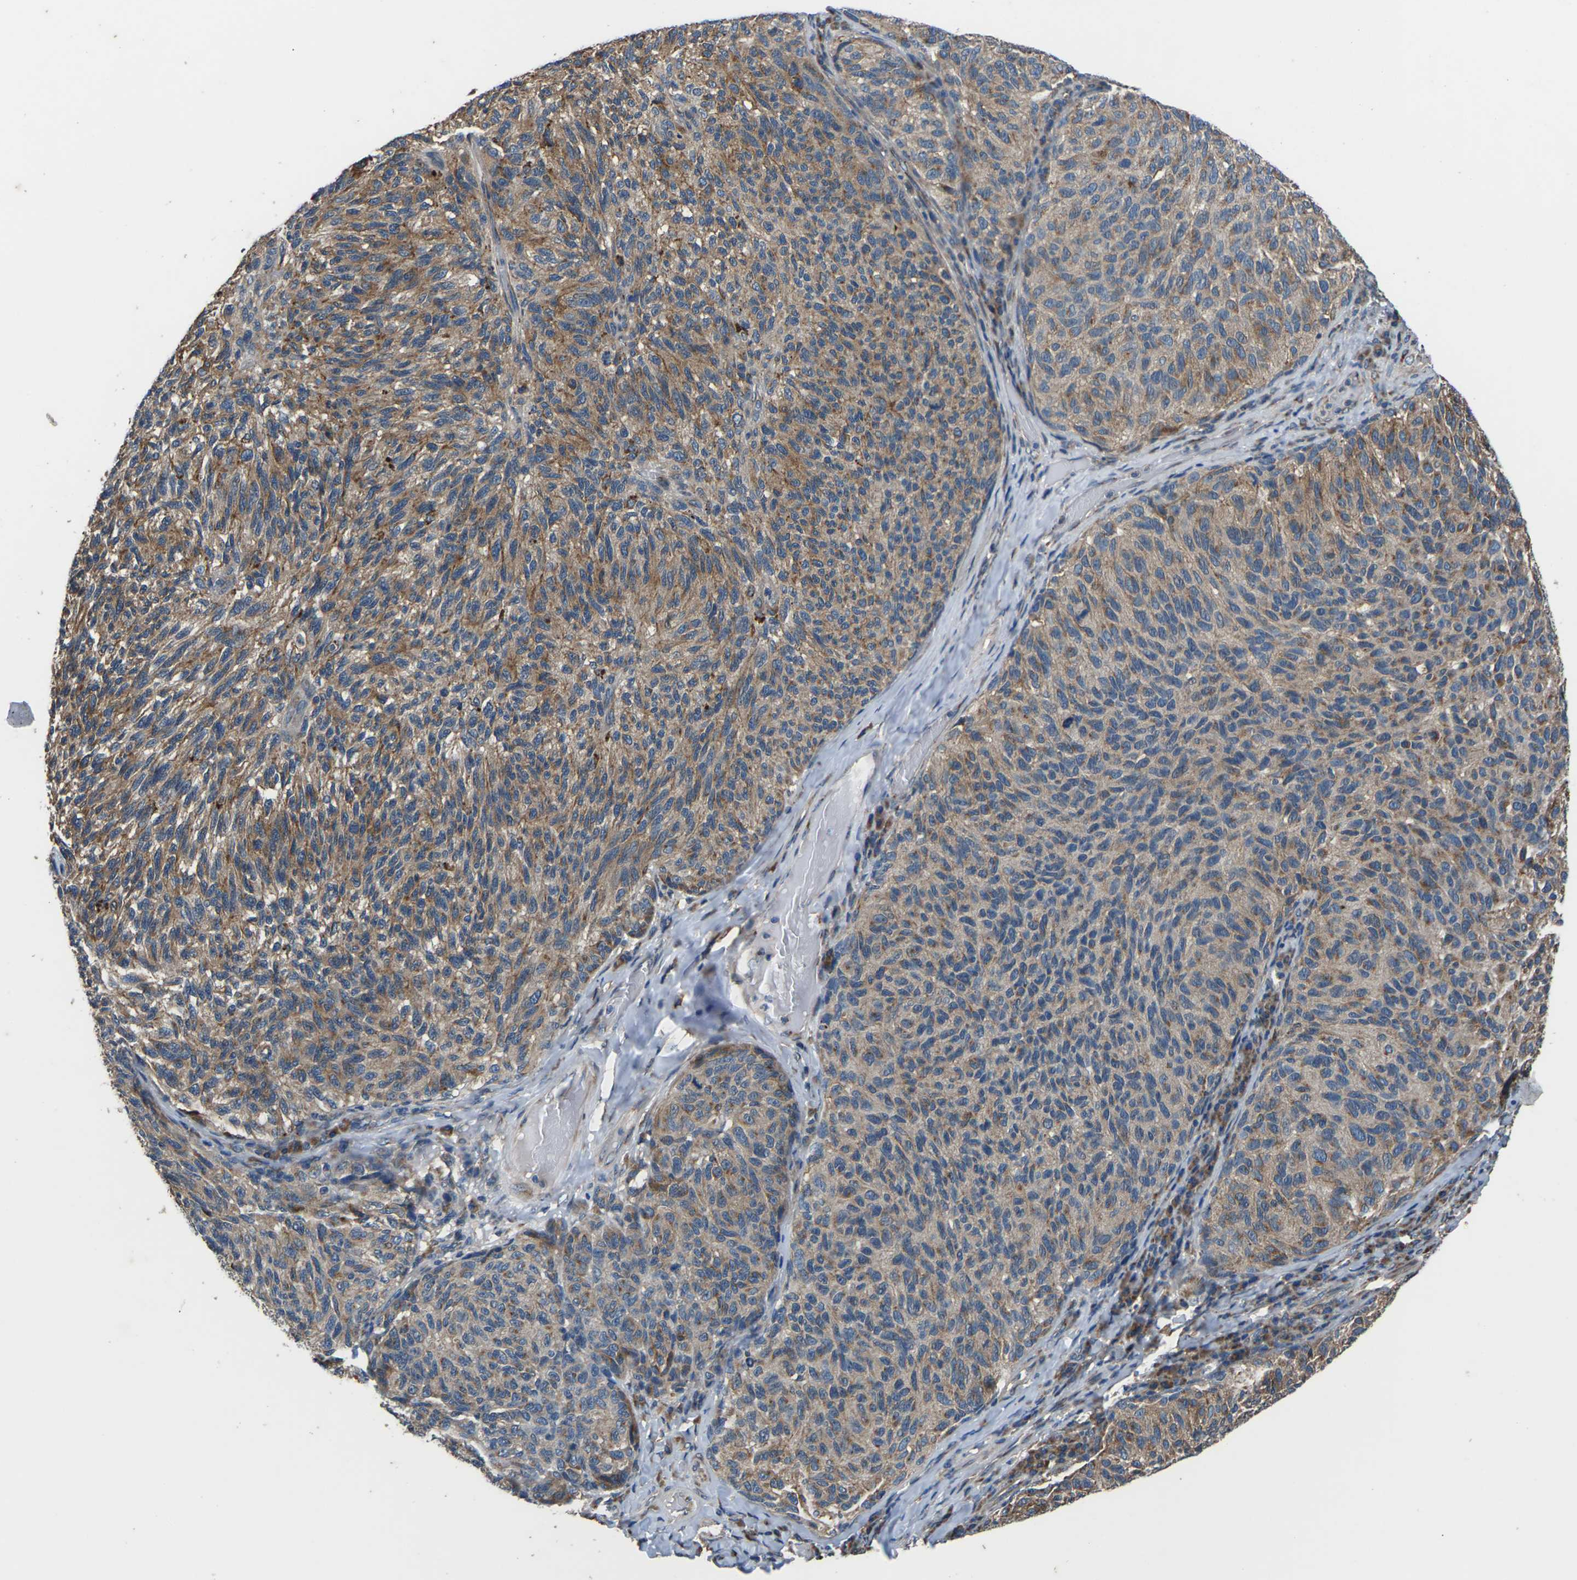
{"staining": {"intensity": "moderate", "quantity": ">75%", "location": "cytoplasmic/membranous"}, "tissue": "melanoma", "cell_type": "Tumor cells", "image_type": "cancer", "snomed": [{"axis": "morphology", "description": "Malignant melanoma, NOS"}, {"axis": "topography", "description": "Skin"}], "caption": "High-magnification brightfield microscopy of malignant melanoma stained with DAB (3,3'-diaminobenzidine) (brown) and counterstained with hematoxylin (blue). tumor cells exhibit moderate cytoplasmic/membranous expression is seen in about>75% of cells.", "gene": "GABRP", "patient": {"sex": "female", "age": 73}}